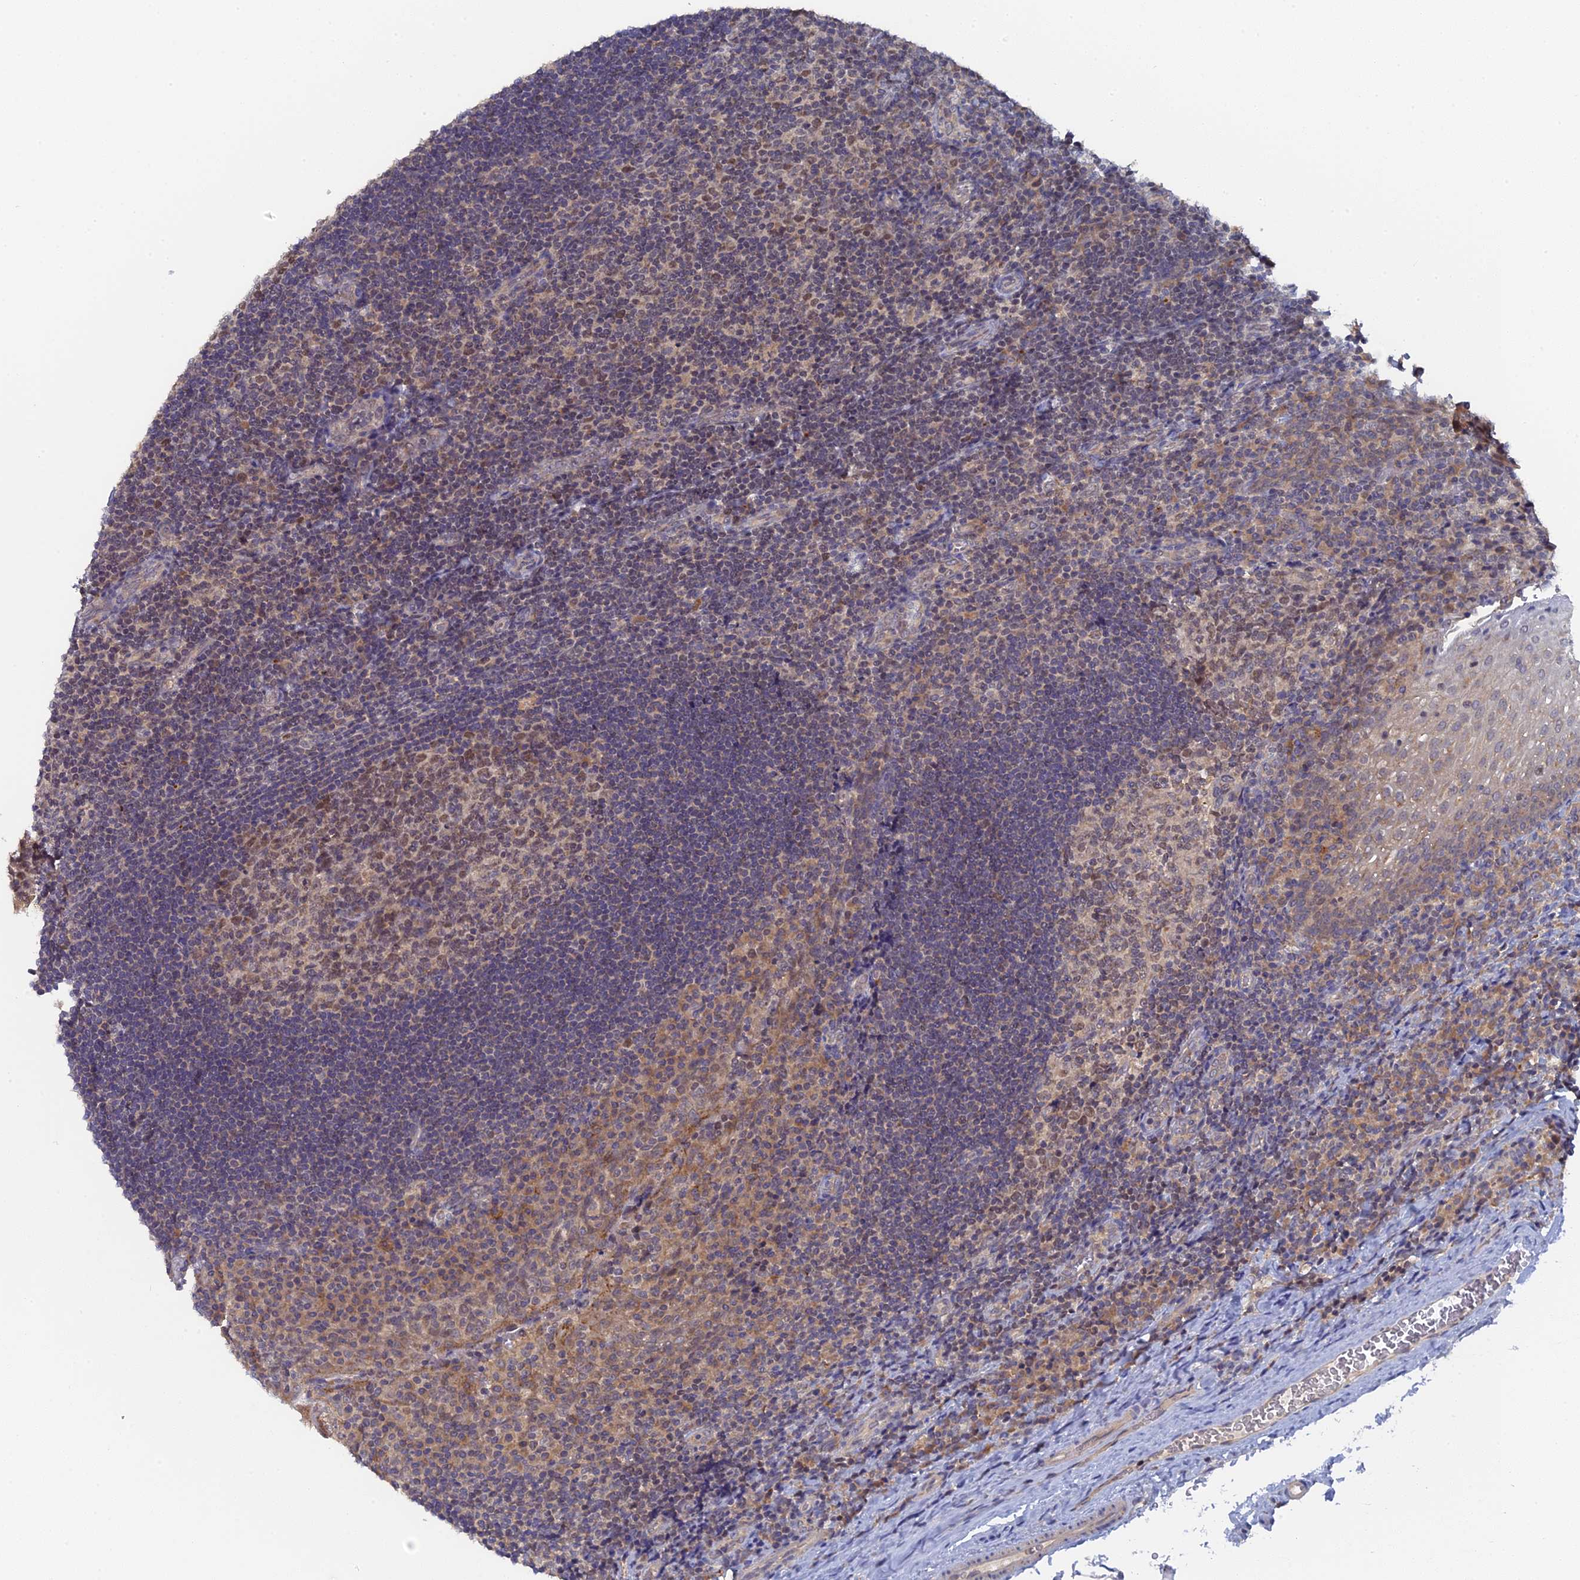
{"staining": {"intensity": "moderate", "quantity": "25%-75%", "location": "nuclear"}, "tissue": "tonsil", "cell_type": "Germinal center cells", "image_type": "normal", "snomed": [{"axis": "morphology", "description": "Normal tissue, NOS"}, {"axis": "topography", "description": "Tonsil"}], "caption": "Tonsil stained with a brown dye exhibits moderate nuclear positive expression in about 25%-75% of germinal center cells.", "gene": "MIGA2", "patient": {"sex": "male", "age": 17}}